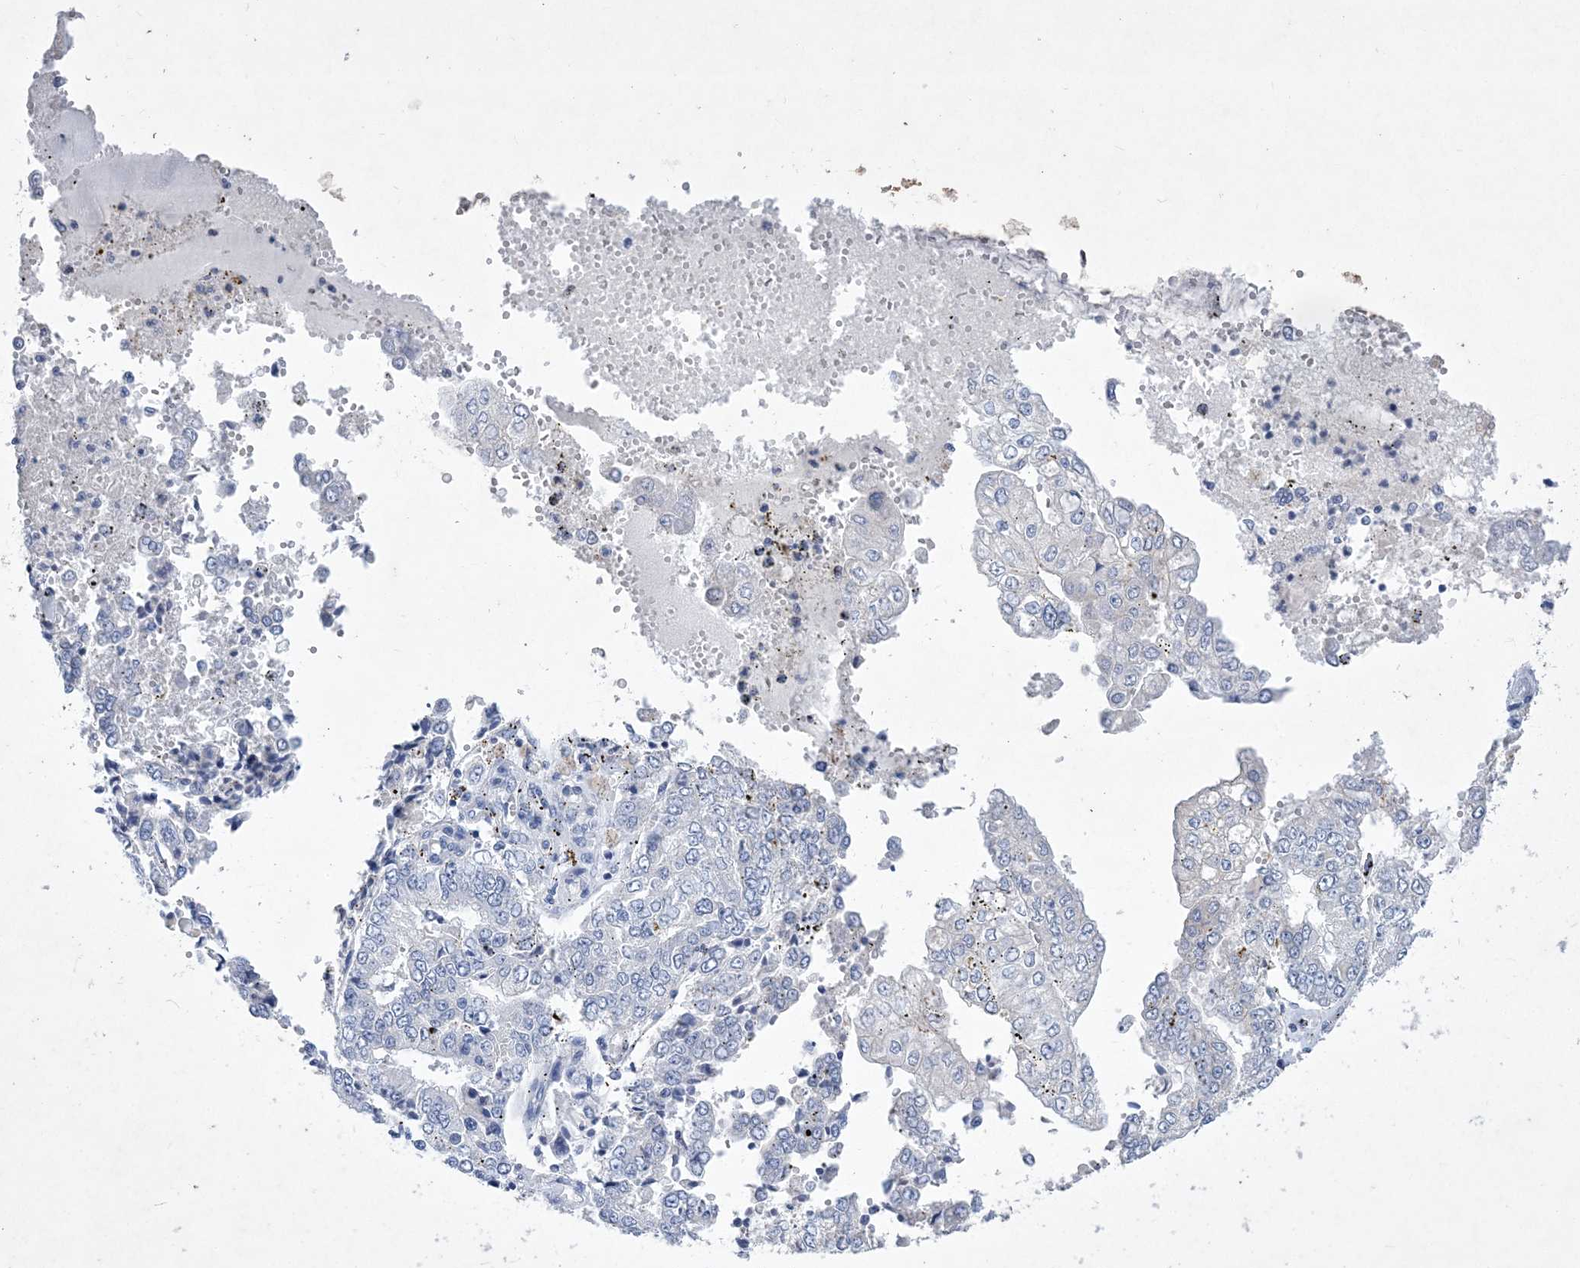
{"staining": {"intensity": "negative", "quantity": "none", "location": "none"}, "tissue": "stomach cancer", "cell_type": "Tumor cells", "image_type": "cancer", "snomed": [{"axis": "morphology", "description": "Adenocarcinoma, NOS"}, {"axis": "topography", "description": "Stomach"}], "caption": "DAB (3,3'-diaminobenzidine) immunohistochemical staining of human stomach cancer (adenocarcinoma) exhibits no significant positivity in tumor cells.", "gene": "COPS8", "patient": {"sex": "male", "age": 76}}